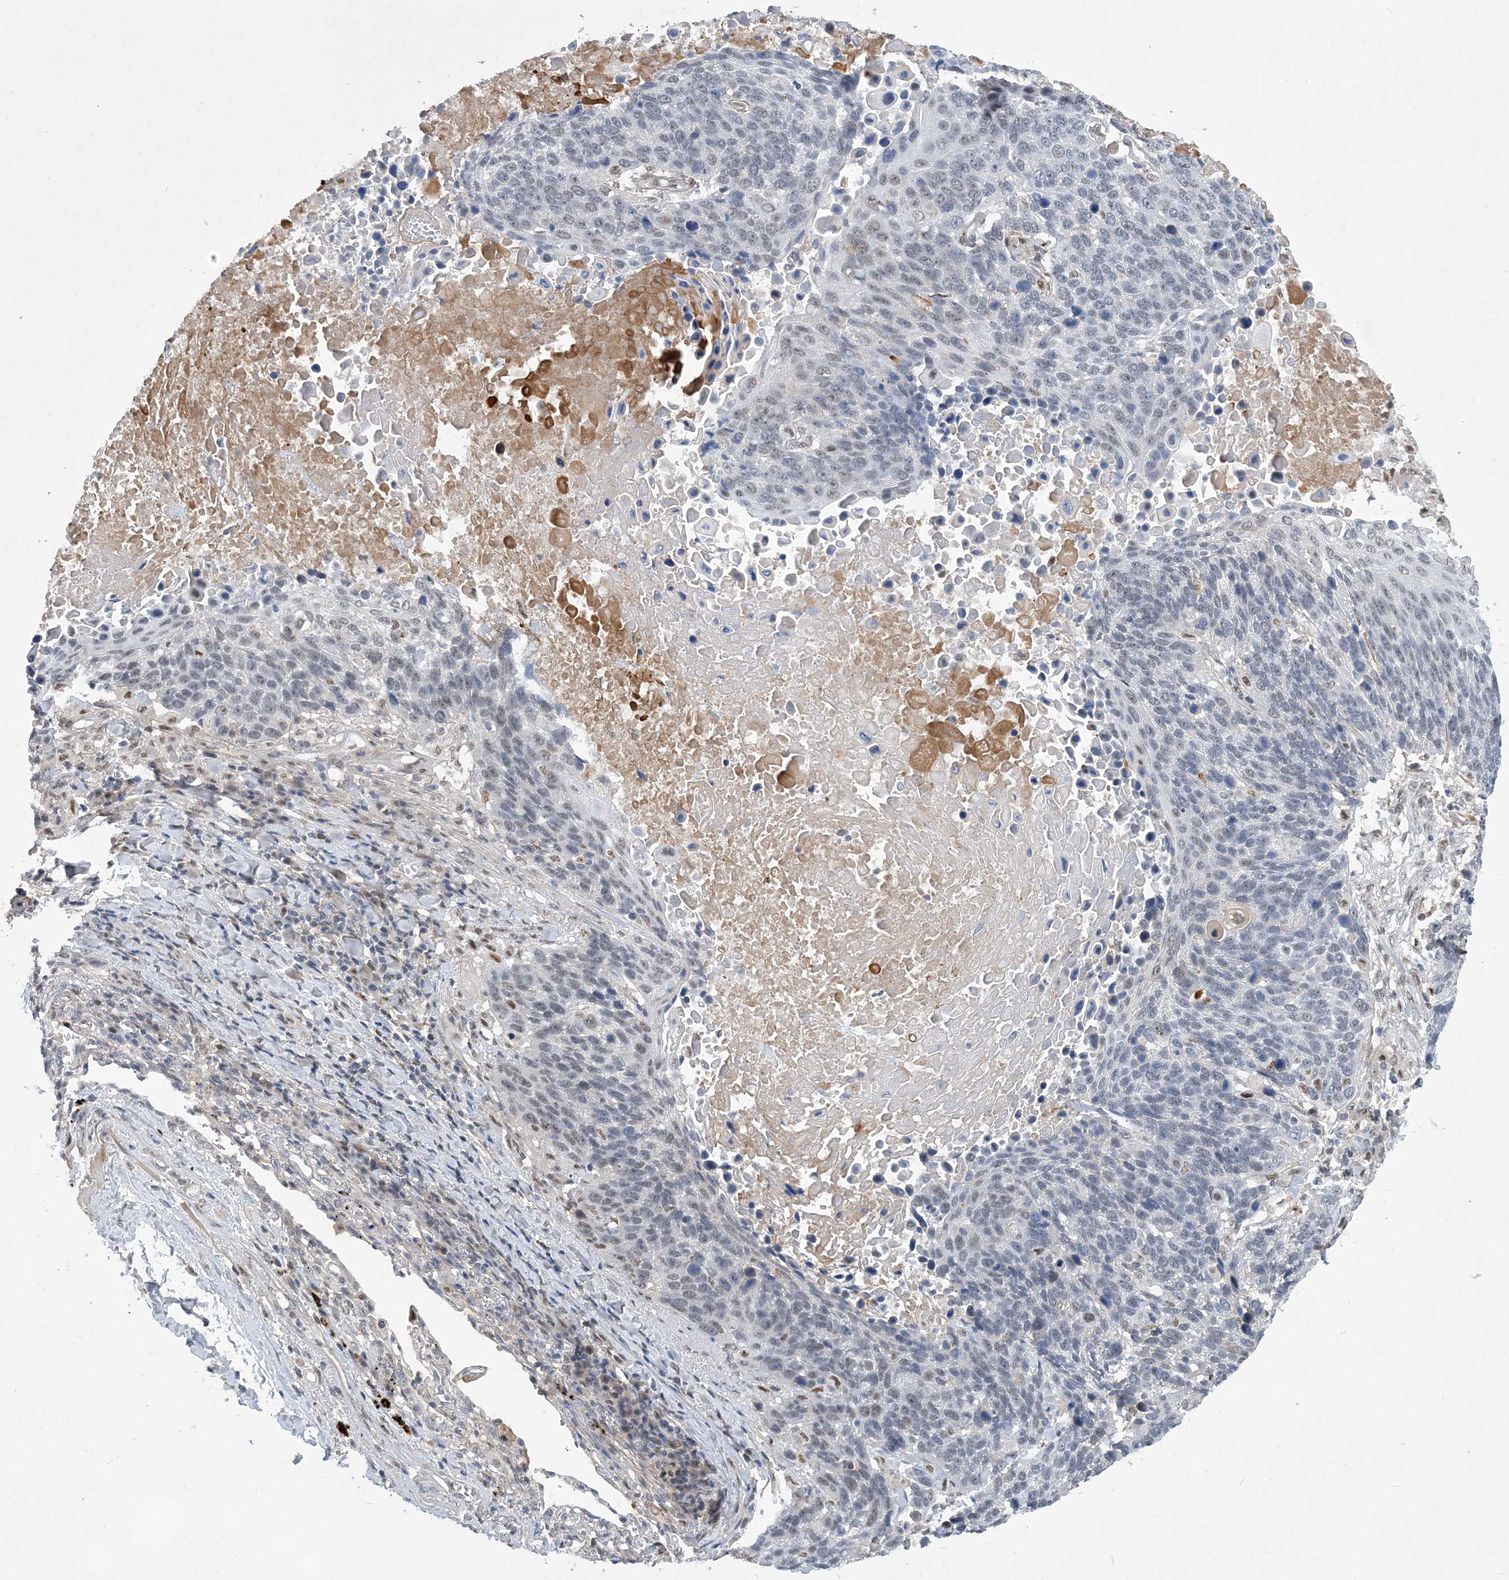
{"staining": {"intensity": "negative", "quantity": "none", "location": "none"}, "tissue": "lung cancer", "cell_type": "Tumor cells", "image_type": "cancer", "snomed": [{"axis": "morphology", "description": "Squamous cell carcinoma, NOS"}, {"axis": "topography", "description": "Lung"}], "caption": "Tumor cells are negative for protein expression in human squamous cell carcinoma (lung). The staining was performed using DAB (3,3'-diaminobenzidine) to visualize the protein expression in brown, while the nuclei were stained in blue with hematoxylin (Magnification: 20x).", "gene": "FAM217A", "patient": {"sex": "male", "age": 66}}